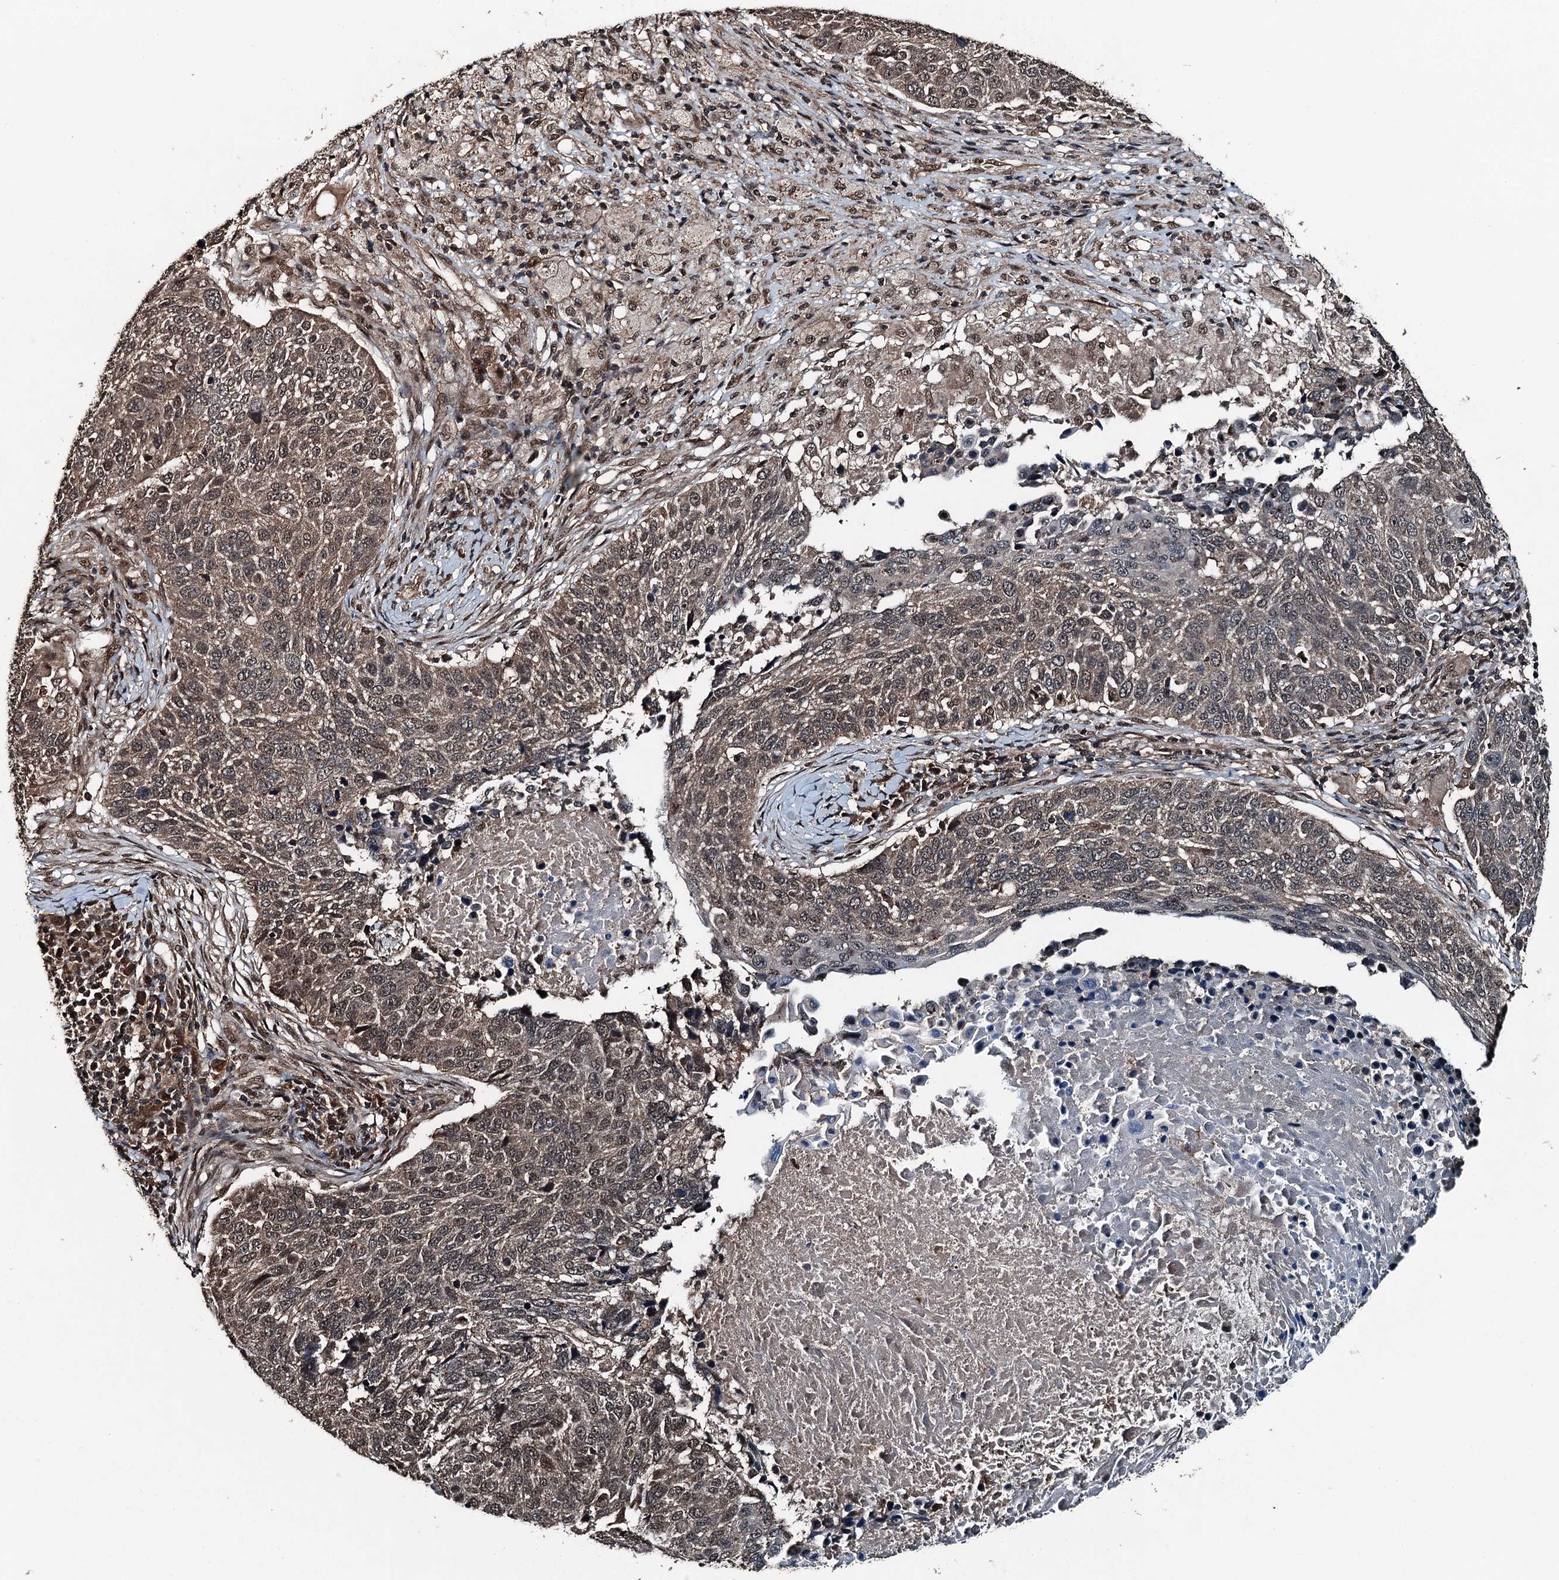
{"staining": {"intensity": "moderate", "quantity": ">75%", "location": "cytoplasmic/membranous,nuclear"}, "tissue": "lung cancer", "cell_type": "Tumor cells", "image_type": "cancer", "snomed": [{"axis": "morphology", "description": "Normal tissue, NOS"}, {"axis": "morphology", "description": "Squamous cell carcinoma, NOS"}, {"axis": "topography", "description": "Lymph node"}, {"axis": "topography", "description": "Lung"}], "caption": "About >75% of tumor cells in human lung squamous cell carcinoma reveal moderate cytoplasmic/membranous and nuclear protein positivity as visualized by brown immunohistochemical staining.", "gene": "UBXN6", "patient": {"sex": "male", "age": 66}}